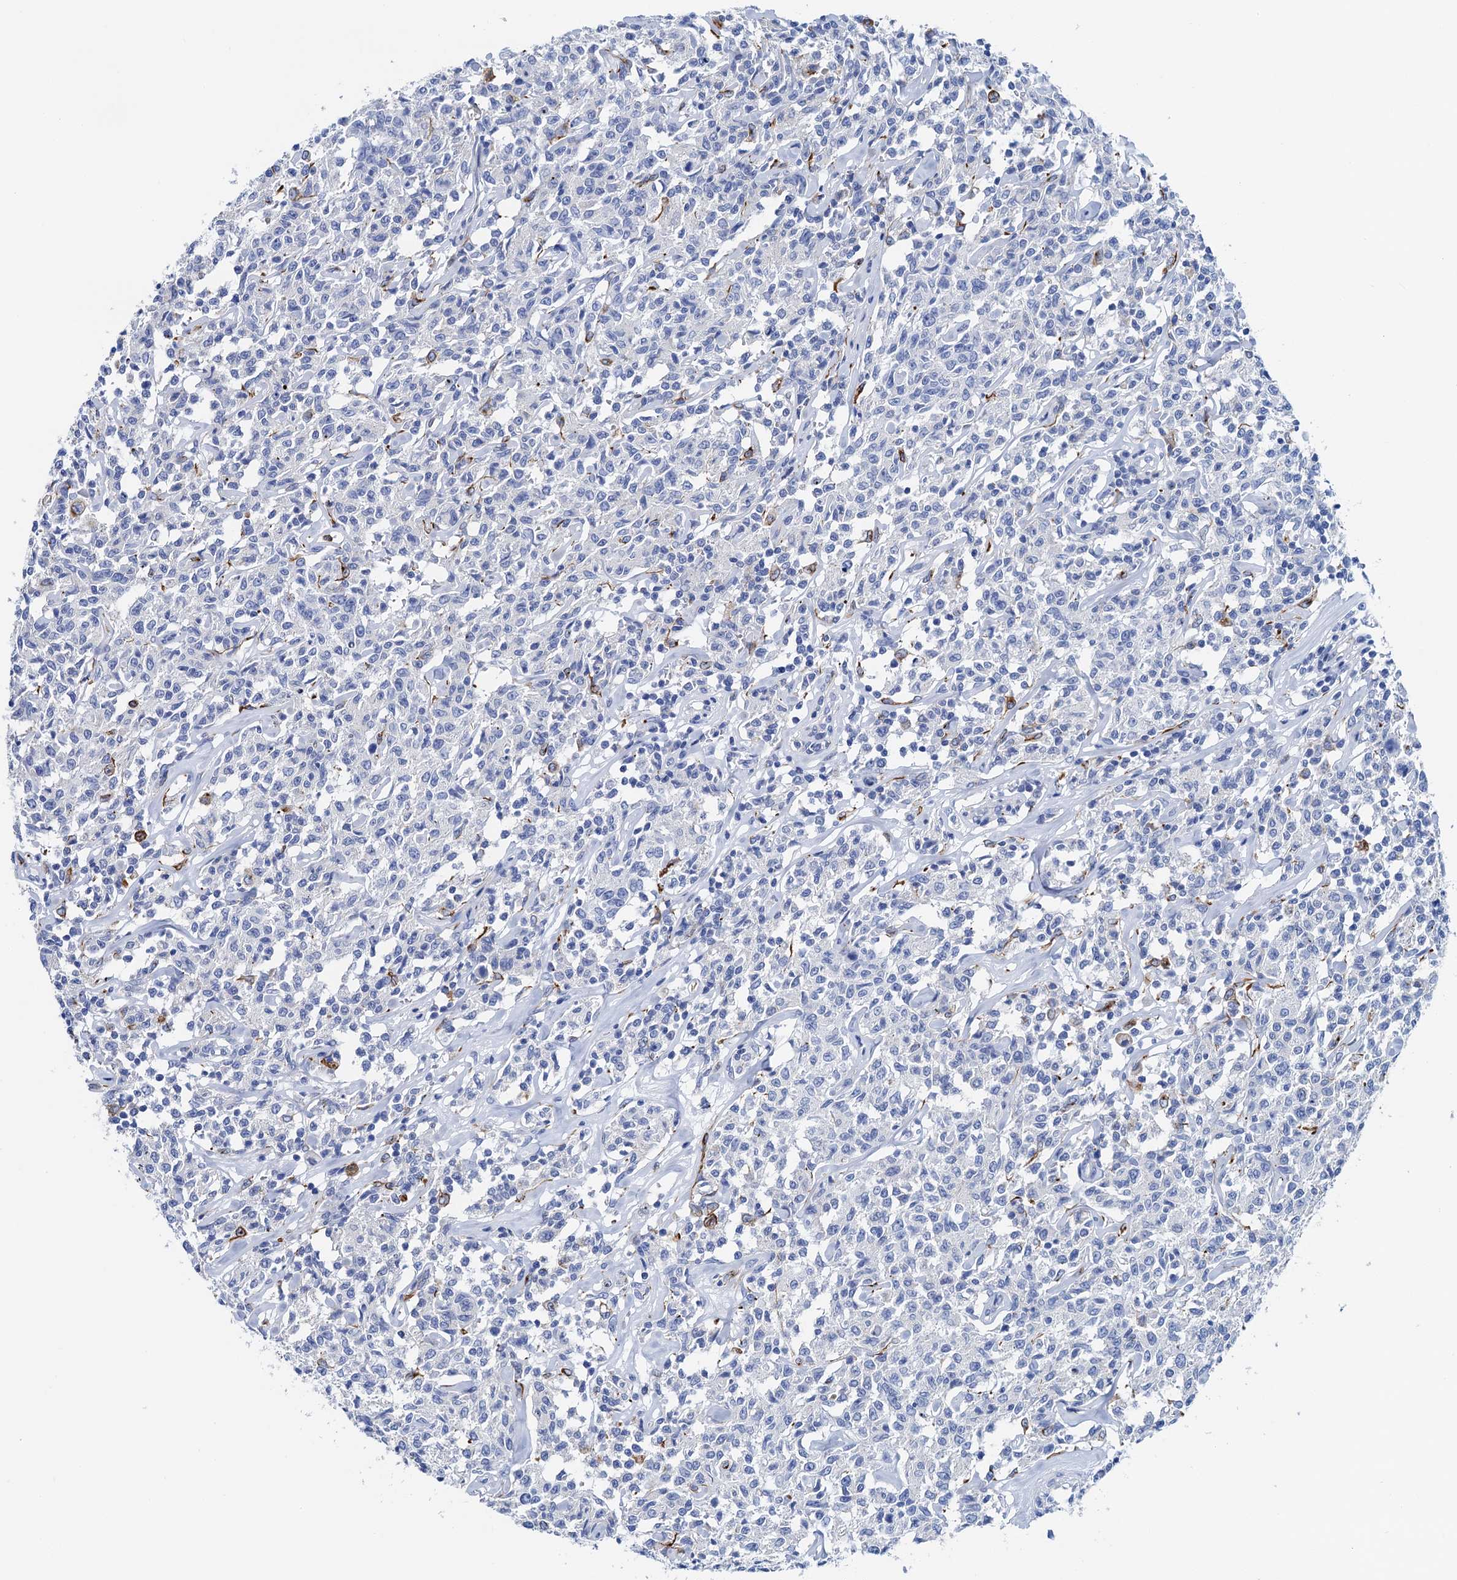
{"staining": {"intensity": "negative", "quantity": "none", "location": "none"}, "tissue": "lymphoma", "cell_type": "Tumor cells", "image_type": "cancer", "snomed": [{"axis": "morphology", "description": "Malignant lymphoma, non-Hodgkin's type, Low grade"}, {"axis": "topography", "description": "Small intestine"}], "caption": "Immunohistochemistry of human lymphoma reveals no expression in tumor cells. (Immunohistochemistry, brightfield microscopy, high magnification).", "gene": "NLRP10", "patient": {"sex": "female", "age": 59}}